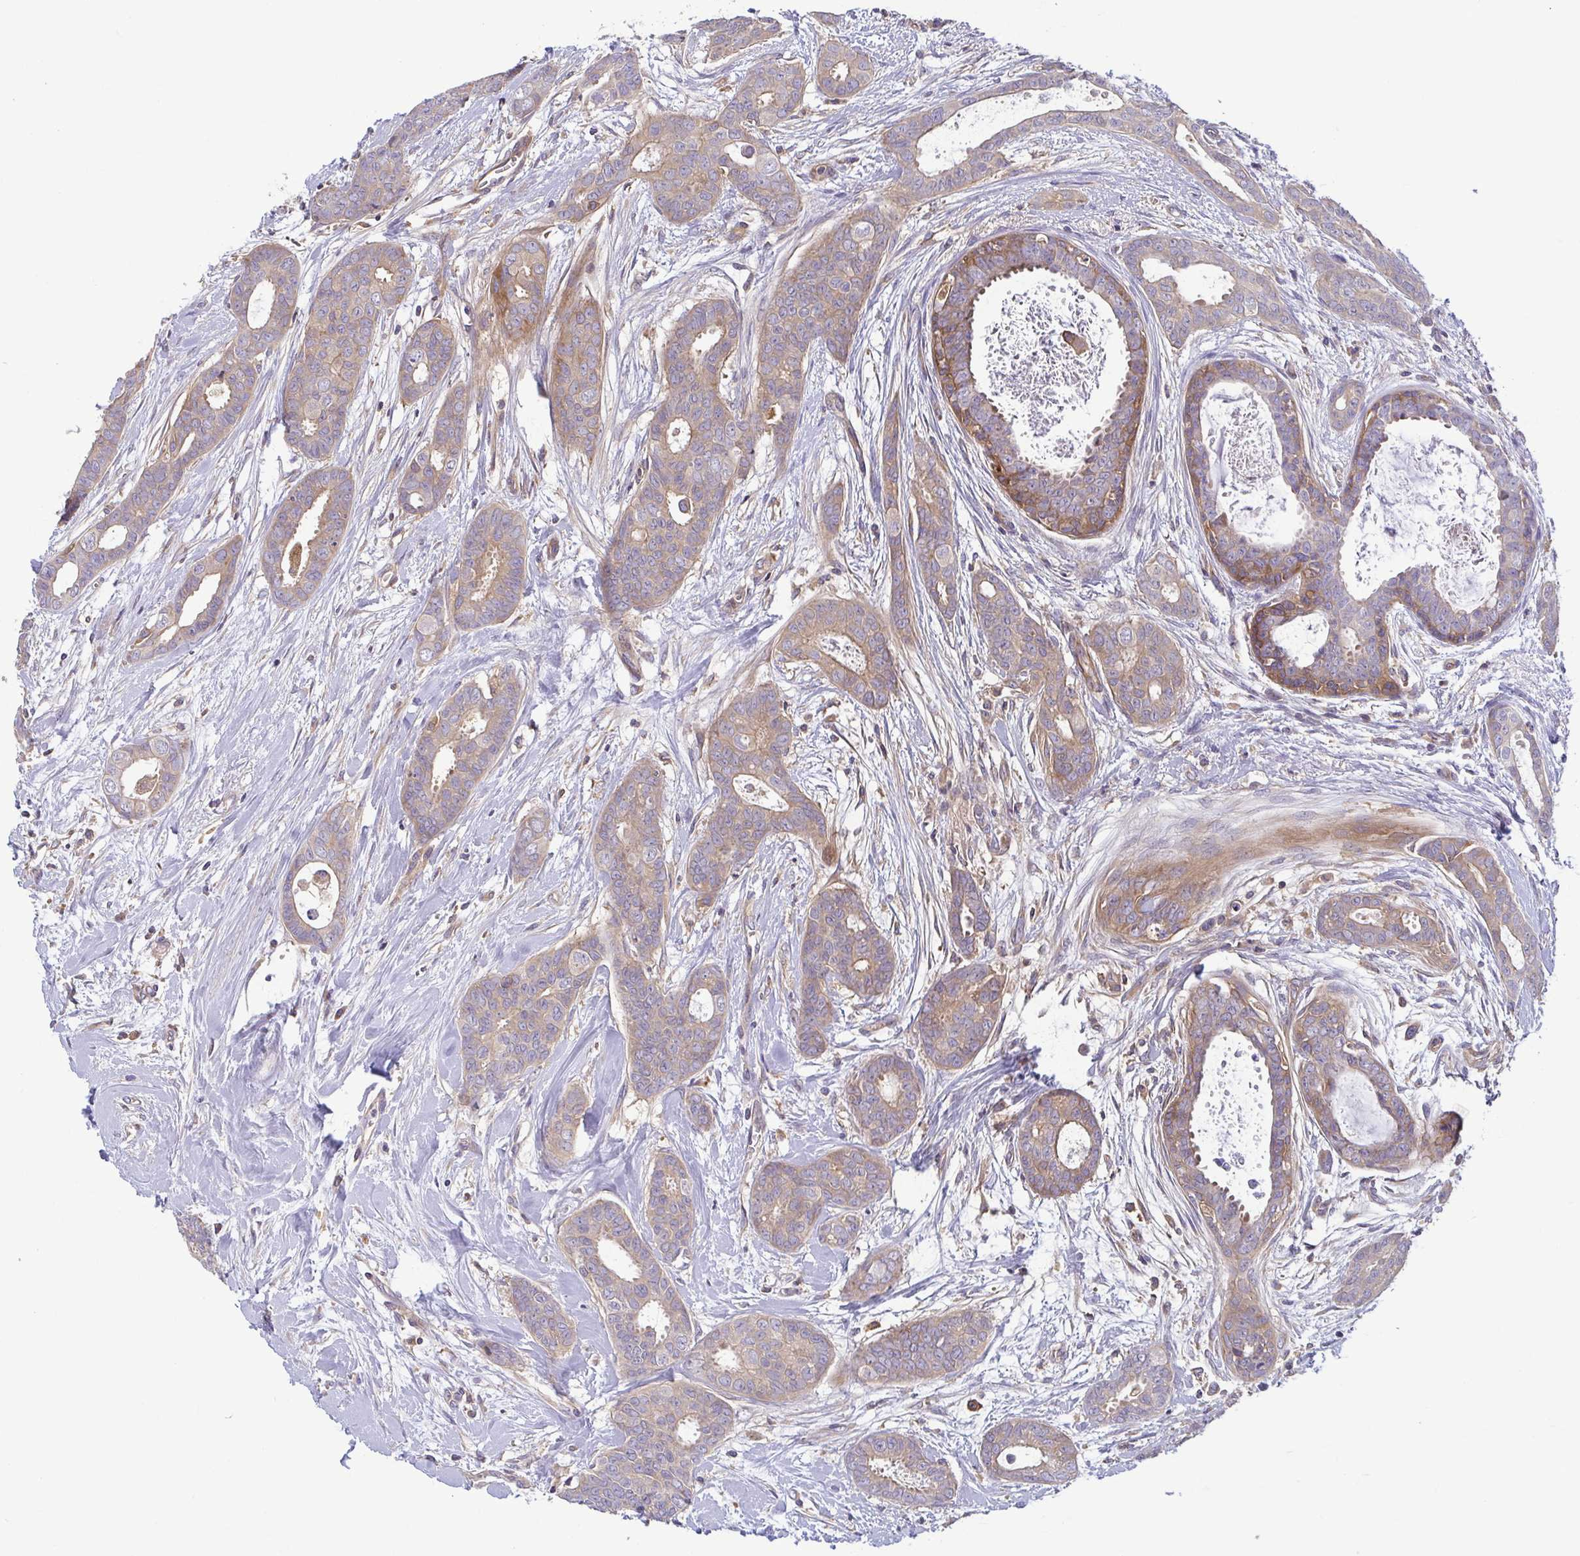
{"staining": {"intensity": "weak", "quantity": ">75%", "location": "cytoplasmic/membranous"}, "tissue": "breast cancer", "cell_type": "Tumor cells", "image_type": "cancer", "snomed": [{"axis": "morphology", "description": "Duct carcinoma"}, {"axis": "topography", "description": "Breast"}], "caption": "Breast cancer (intraductal carcinoma) stained with DAB (3,3'-diaminobenzidine) immunohistochemistry (IHC) displays low levels of weak cytoplasmic/membranous positivity in approximately >75% of tumor cells.", "gene": "LMF2", "patient": {"sex": "female", "age": 45}}